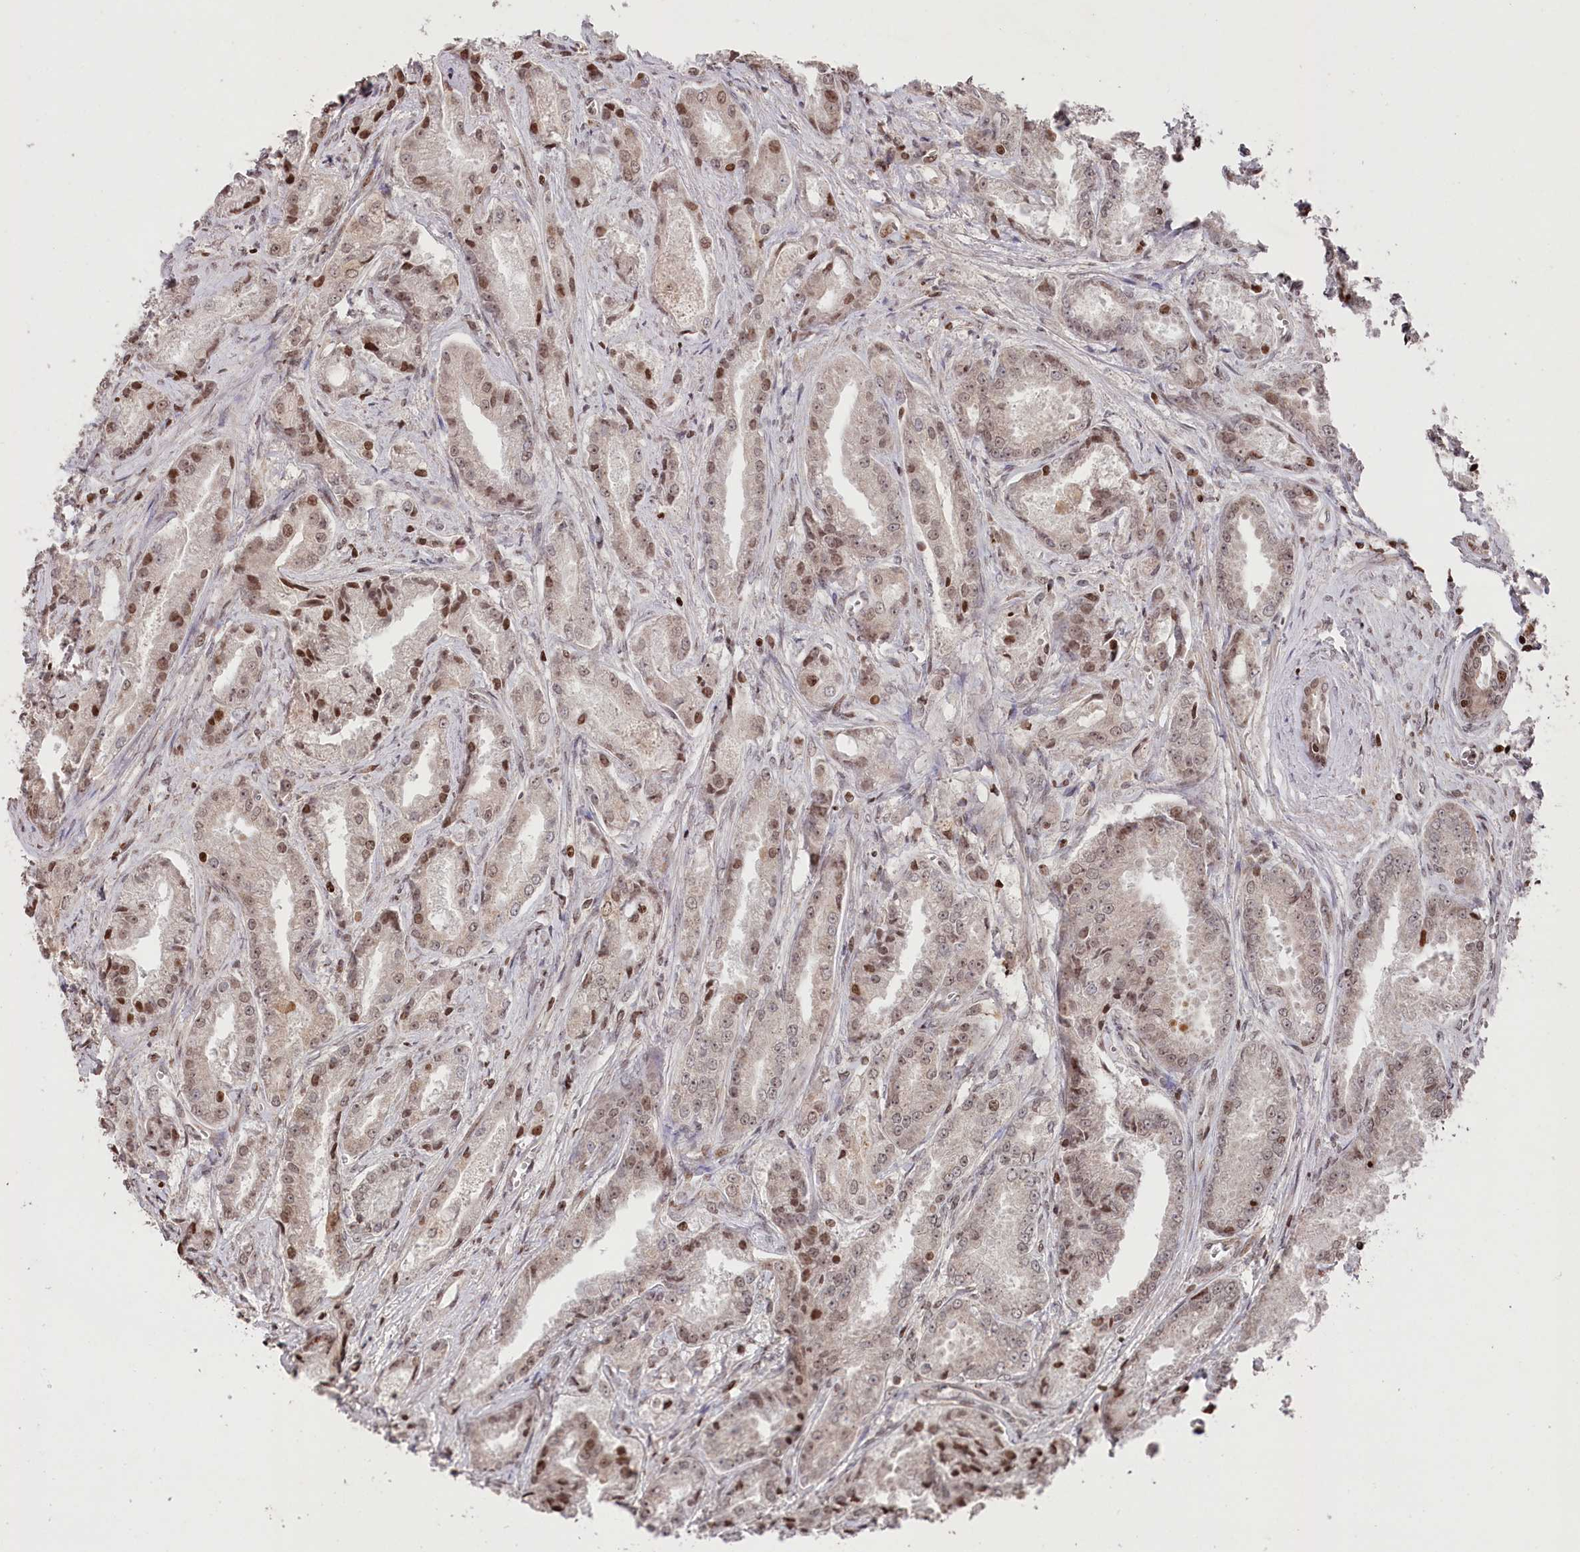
{"staining": {"intensity": "moderate", "quantity": "<25%", "location": "nuclear"}, "tissue": "prostate cancer", "cell_type": "Tumor cells", "image_type": "cancer", "snomed": [{"axis": "morphology", "description": "Adenocarcinoma, High grade"}, {"axis": "topography", "description": "Prostate"}], "caption": "Prostate high-grade adenocarcinoma tissue displays moderate nuclear staining in about <25% of tumor cells", "gene": "CCSER2", "patient": {"sex": "male", "age": 72}}